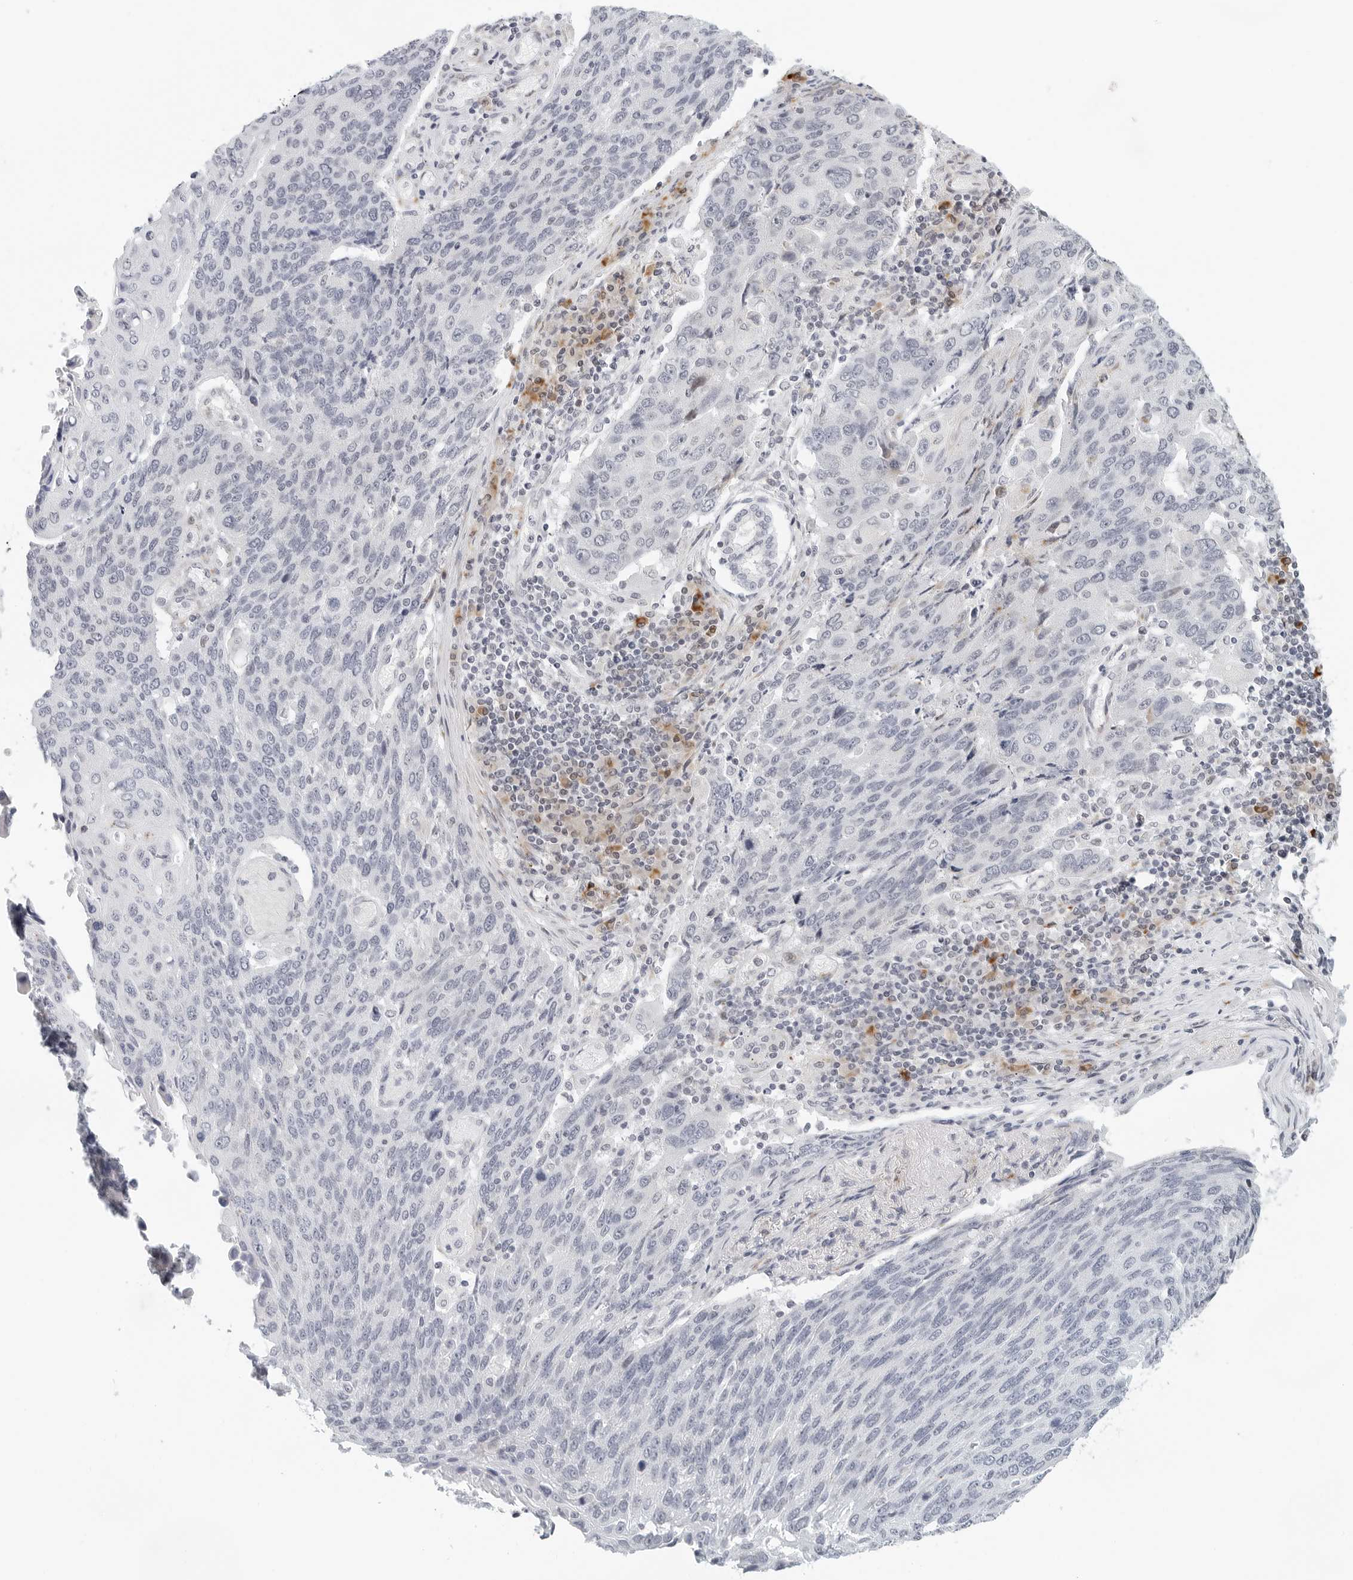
{"staining": {"intensity": "negative", "quantity": "none", "location": "none"}, "tissue": "lung cancer", "cell_type": "Tumor cells", "image_type": "cancer", "snomed": [{"axis": "morphology", "description": "Squamous cell carcinoma, NOS"}, {"axis": "topography", "description": "Lung"}], "caption": "Protein analysis of lung squamous cell carcinoma reveals no significant staining in tumor cells. (DAB immunohistochemistry (IHC) visualized using brightfield microscopy, high magnification).", "gene": "PARP10", "patient": {"sex": "male", "age": 66}}